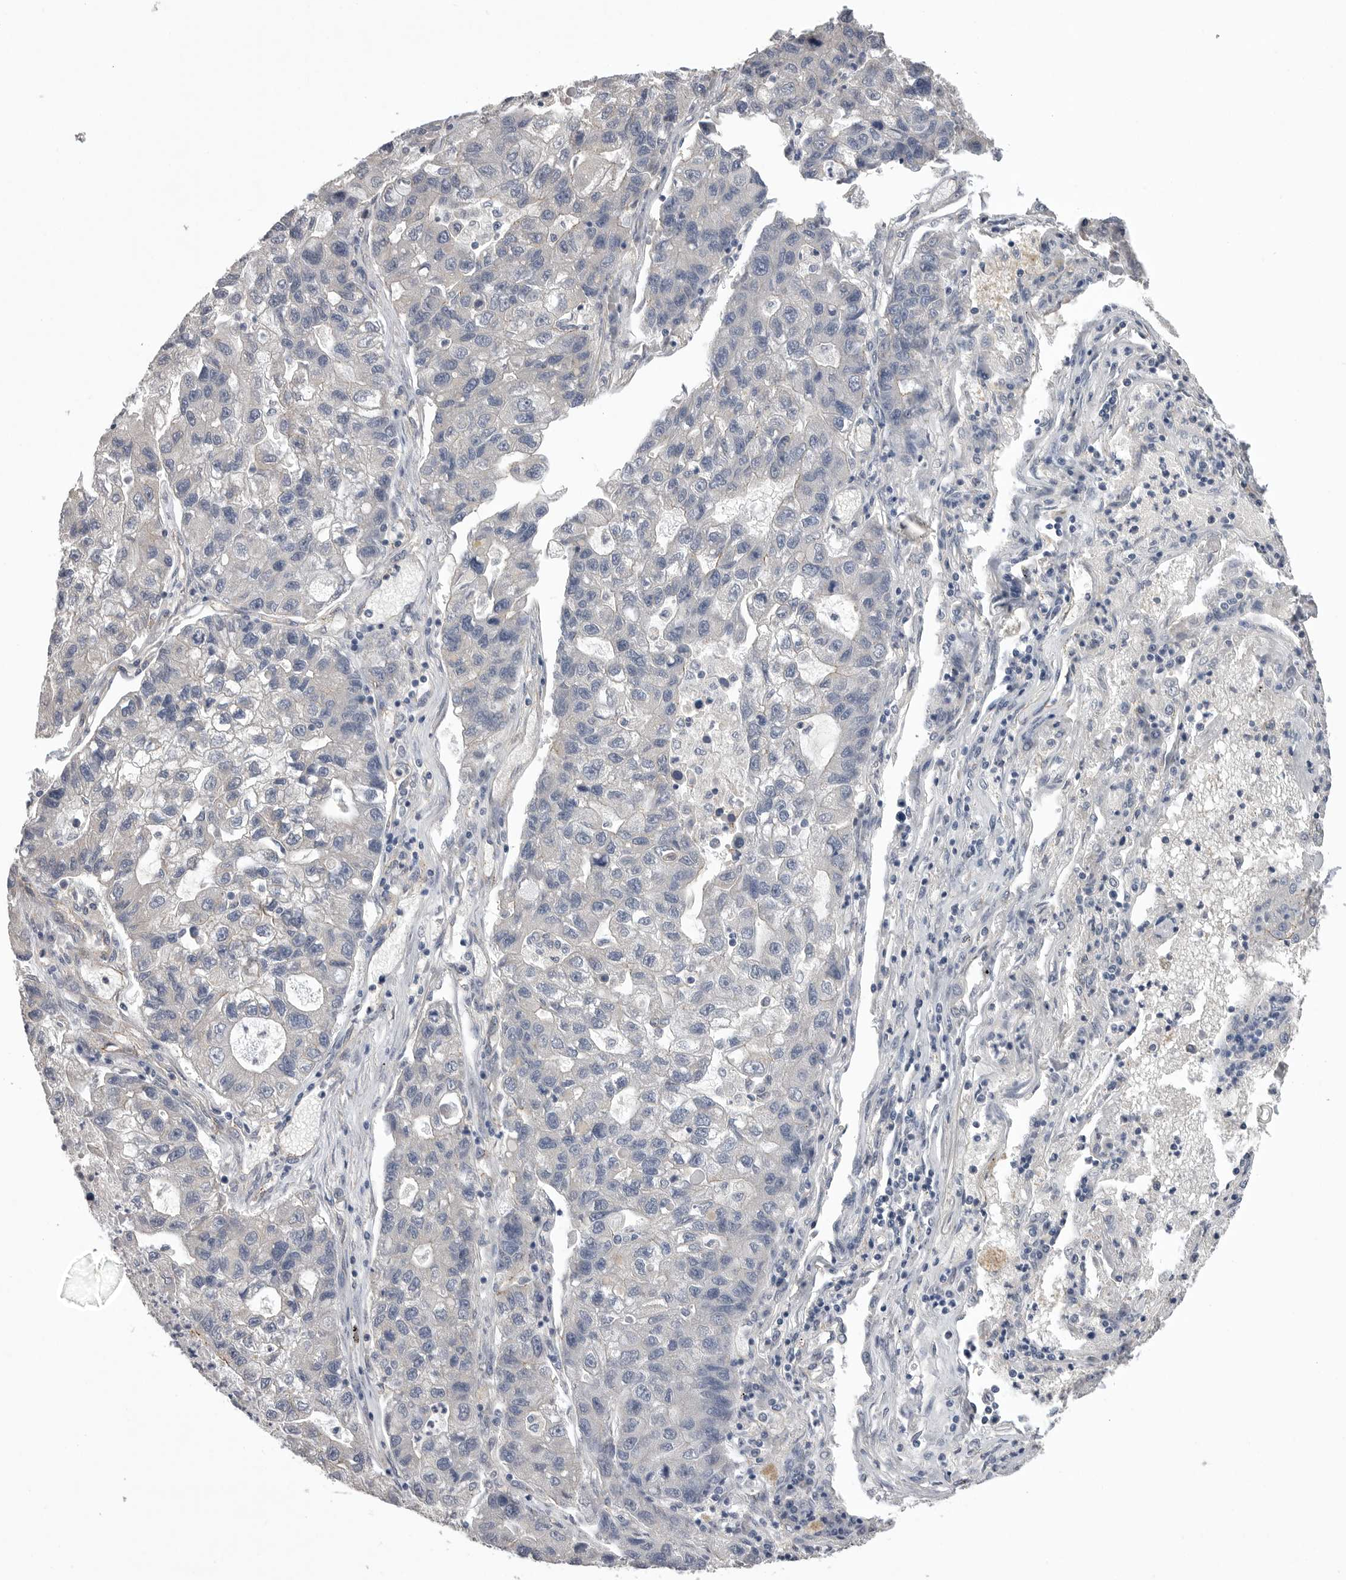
{"staining": {"intensity": "negative", "quantity": "none", "location": "none"}, "tissue": "lung cancer", "cell_type": "Tumor cells", "image_type": "cancer", "snomed": [{"axis": "morphology", "description": "Adenocarcinoma, NOS"}, {"axis": "topography", "description": "Lung"}], "caption": "Protein analysis of lung cancer exhibits no significant expression in tumor cells.", "gene": "NECTIN2", "patient": {"sex": "female", "age": 51}}